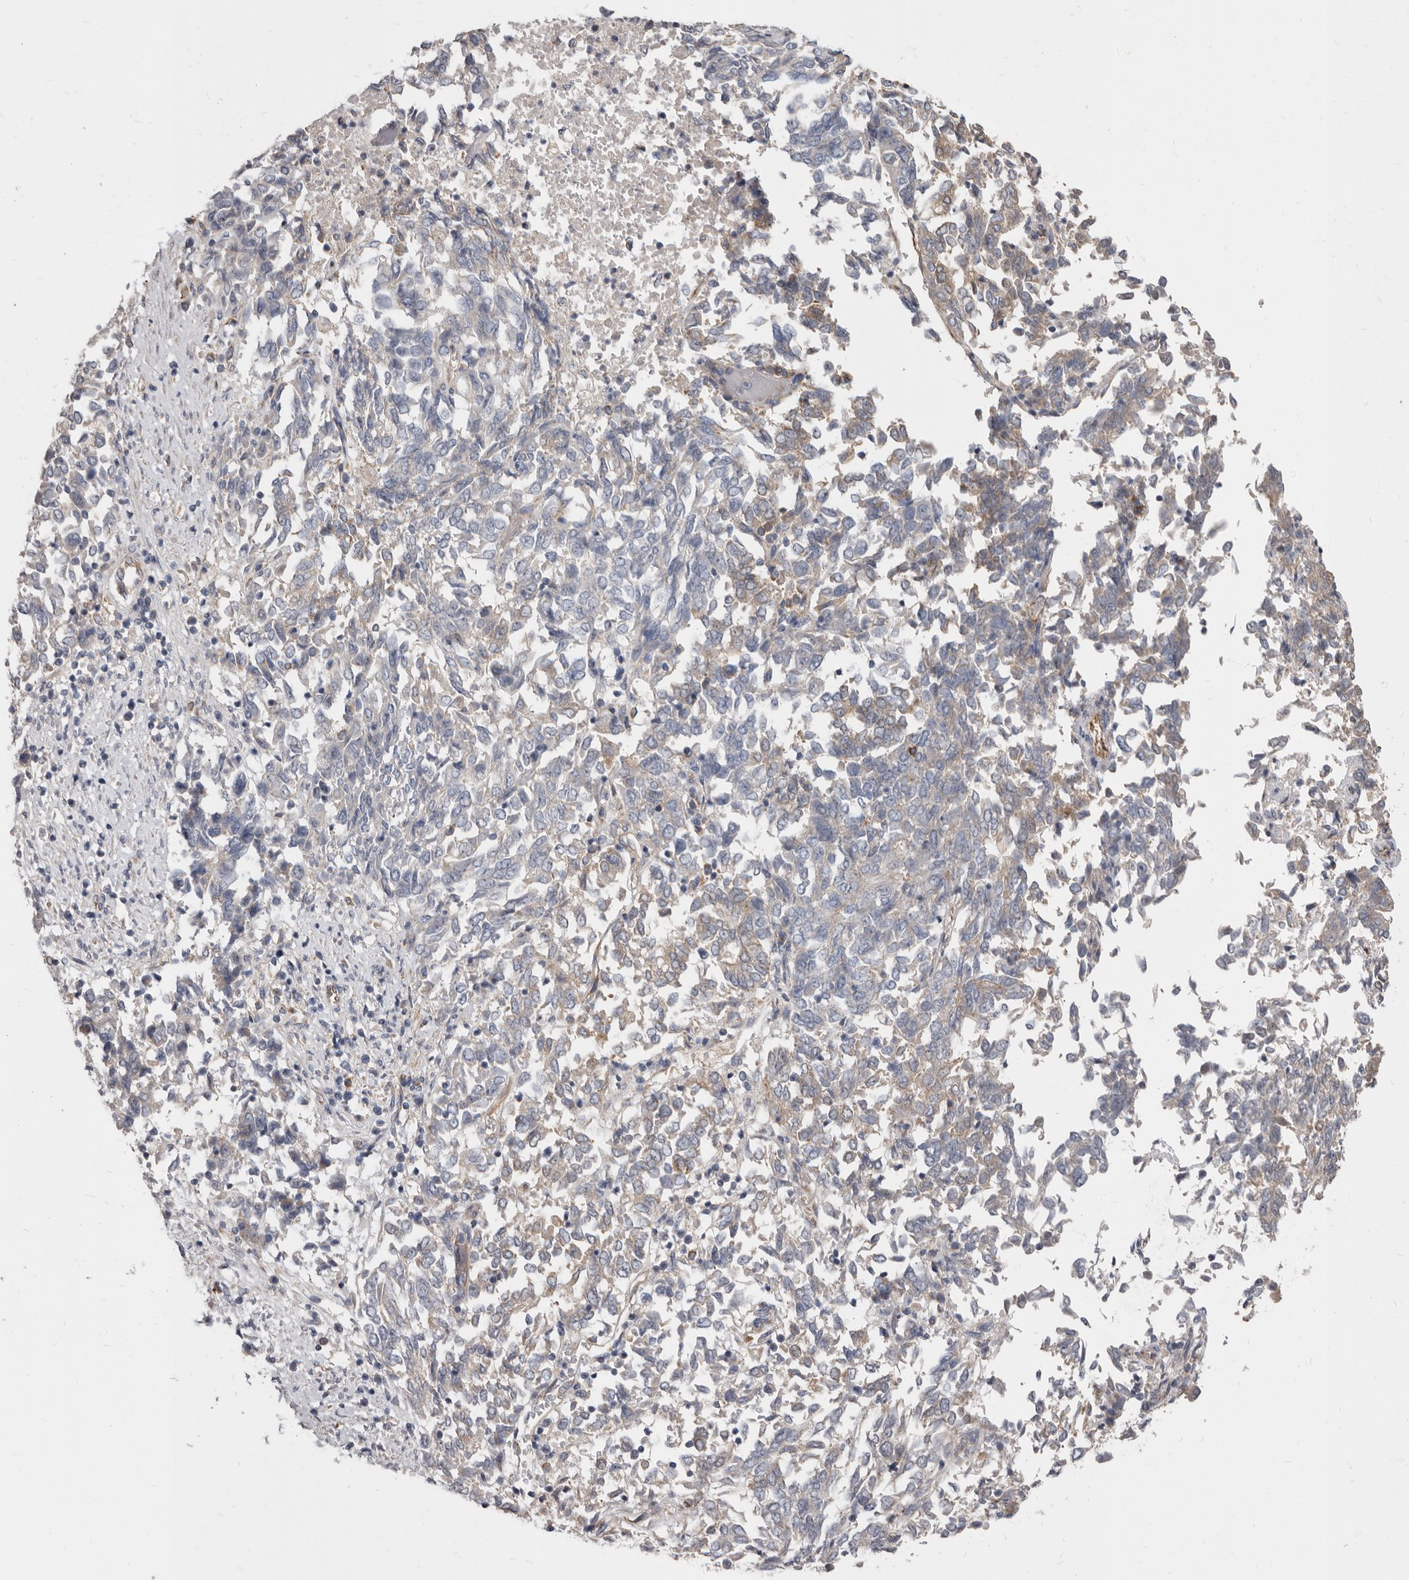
{"staining": {"intensity": "moderate", "quantity": "<25%", "location": "cytoplasmic/membranous"}, "tissue": "endometrial cancer", "cell_type": "Tumor cells", "image_type": "cancer", "snomed": [{"axis": "morphology", "description": "Adenocarcinoma, NOS"}, {"axis": "topography", "description": "Endometrium"}], "caption": "Endometrial adenocarcinoma stained for a protein shows moderate cytoplasmic/membranous positivity in tumor cells.", "gene": "FMO2", "patient": {"sex": "female", "age": 80}}